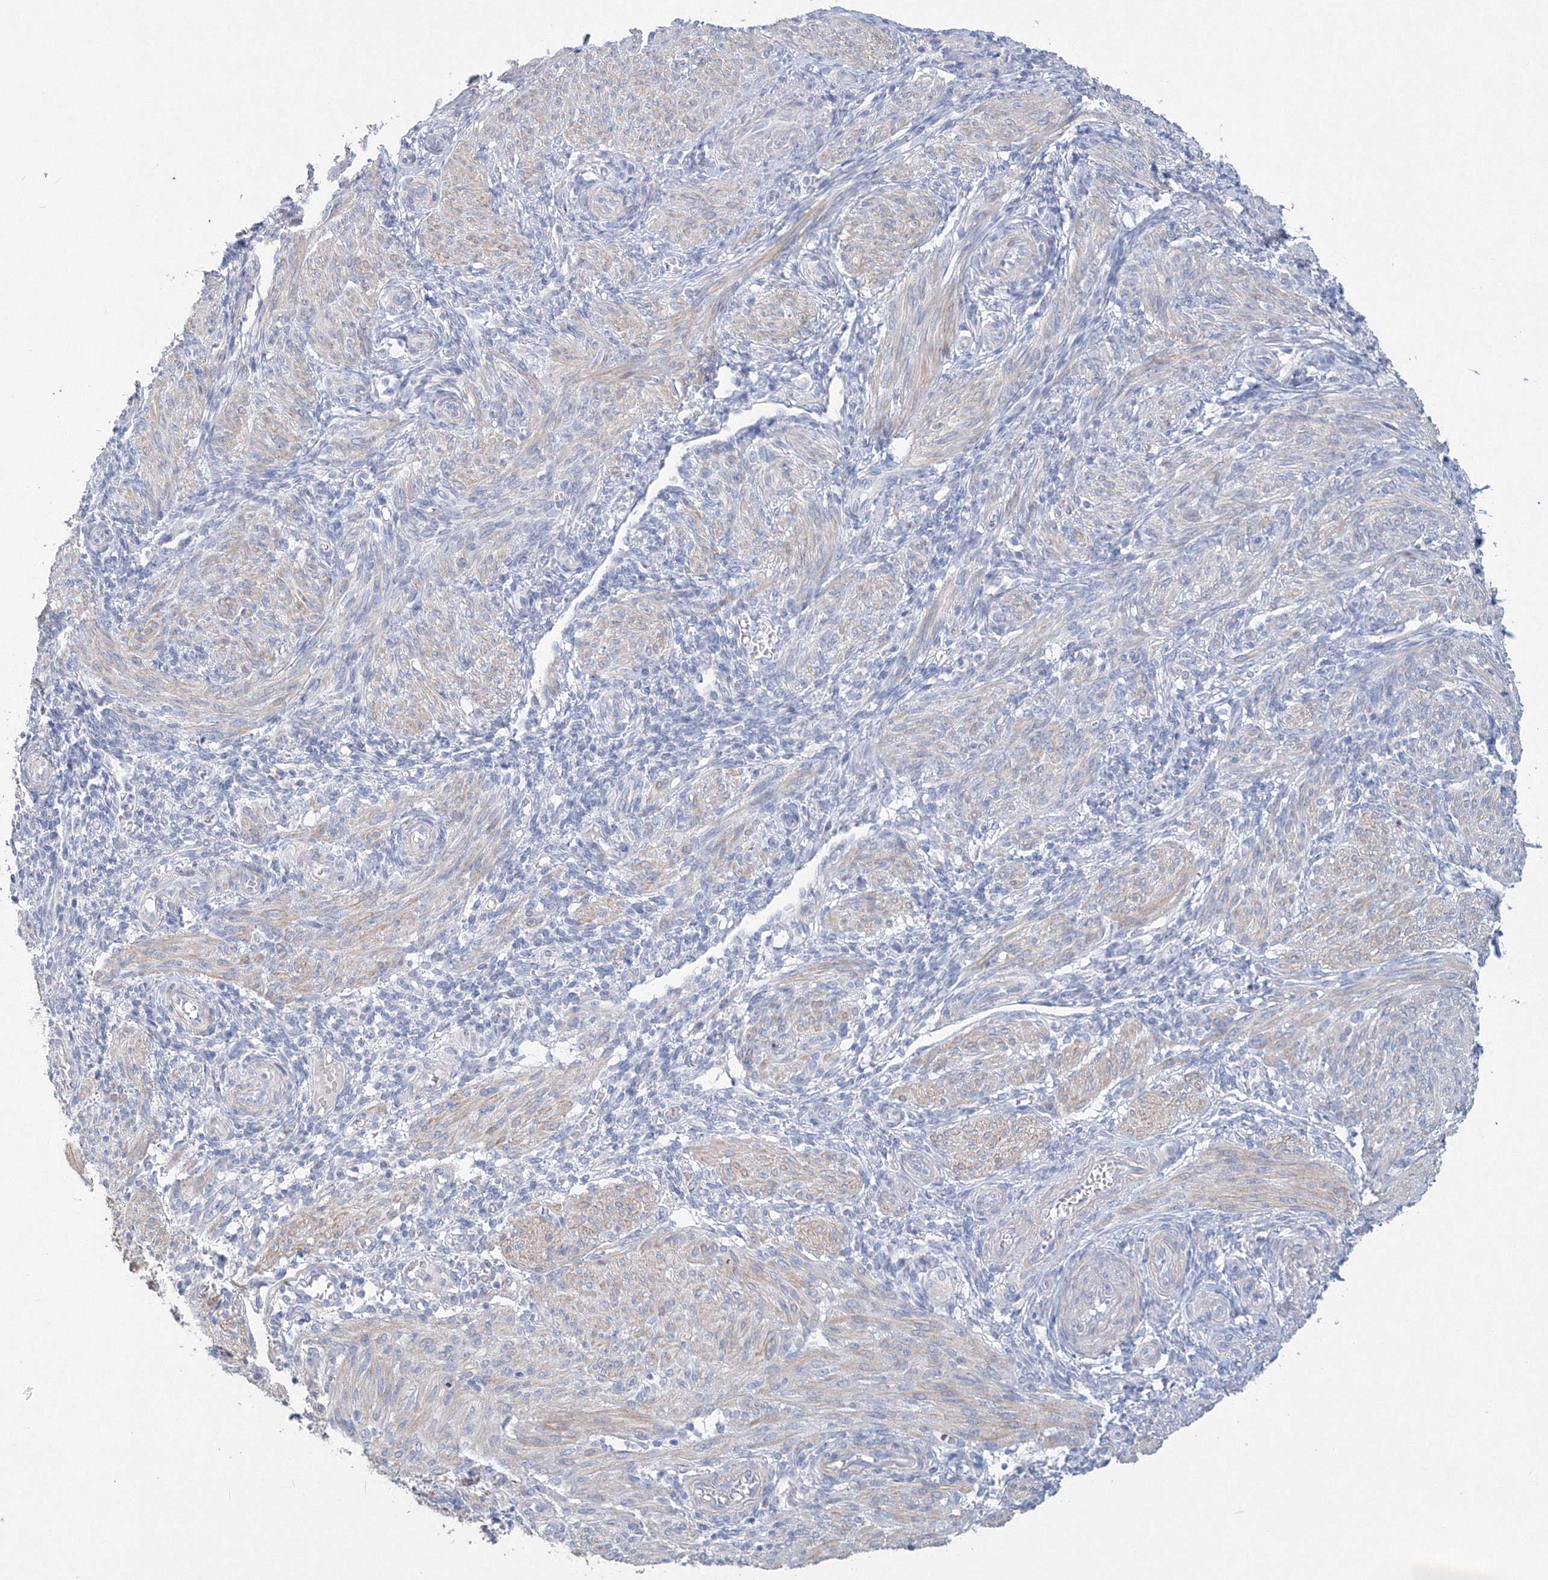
{"staining": {"intensity": "moderate", "quantity": "25%-75%", "location": "cytoplasmic/membranous"}, "tissue": "smooth muscle", "cell_type": "Smooth muscle cells", "image_type": "normal", "snomed": [{"axis": "morphology", "description": "Normal tissue, NOS"}, {"axis": "topography", "description": "Smooth muscle"}], "caption": "A histopathology image of smooth muscle stained for a protein shows moderate cytoplasmic/membranous brown staining in smooth muscle cells. (DAB (3,3'-diaminobenzidine) IHC, brown staining for protein, blue staining for nuclei).", "gene": "OSBPL6", "patient": {"sex": "female", "age": 39}}